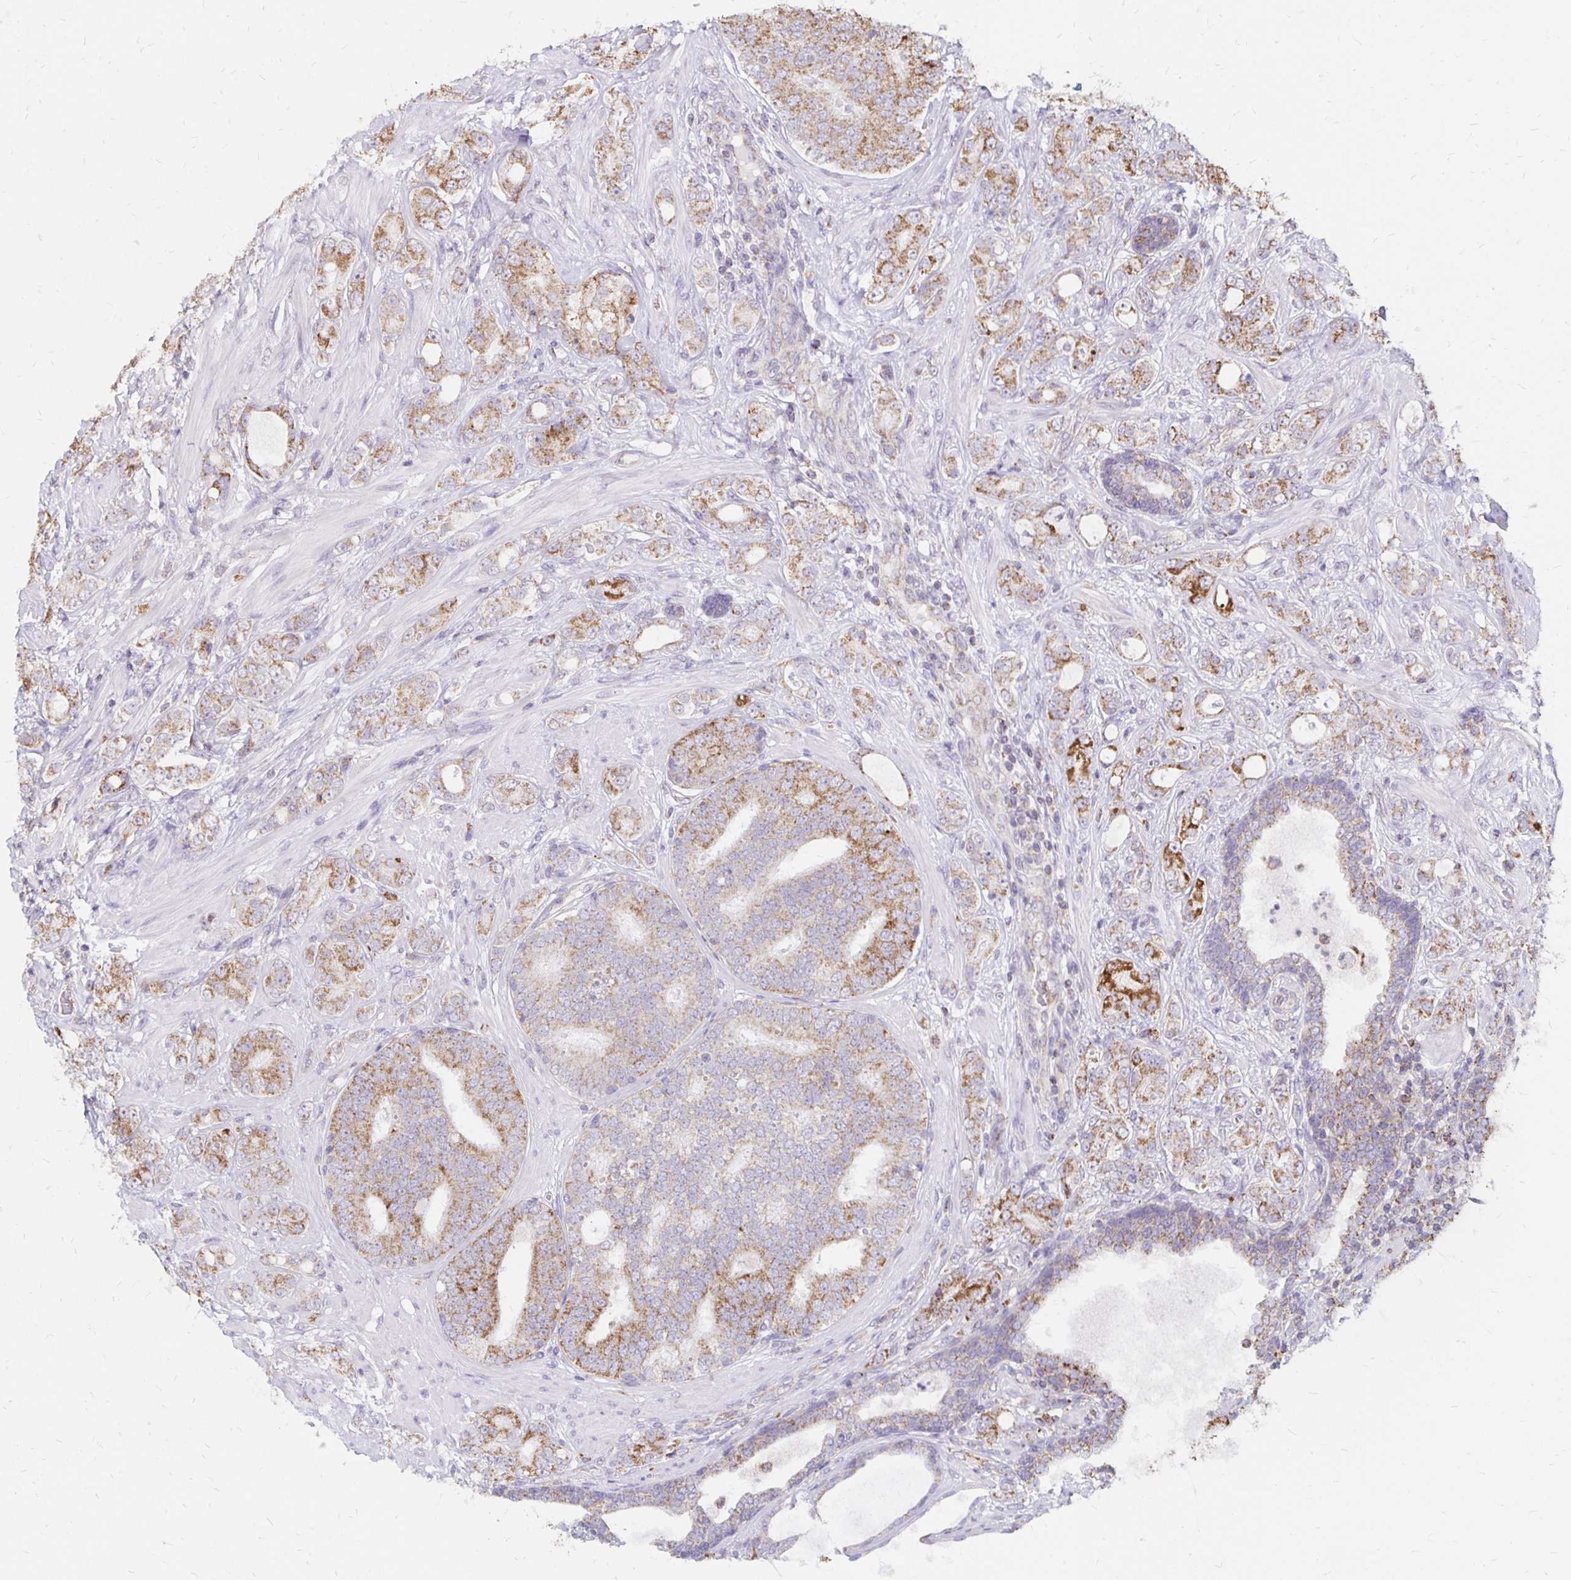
{"staining": {"intensity": "moderate", "quantity": ">75%", "location": "cytoplasmic/membranous"}, "tissue": "prostate cancer", "cell_type": "Tumor cells", "image_type": "cancer", "snomed": [{"axis": "morphology", "description": "Adenocarcinoma, High grade"}, {"axis": "topography", "description": "Prostate"}], "caption": "This micrograph shows immunohistochemistry staining of prostate cancer (high-grade adenocarcinoma), with medium moderate cytoplasmic/membranous positivity in approximately >75% of tumor cells.", "gene": "IER3", "patient": {"sex": "male", "age": 62}}